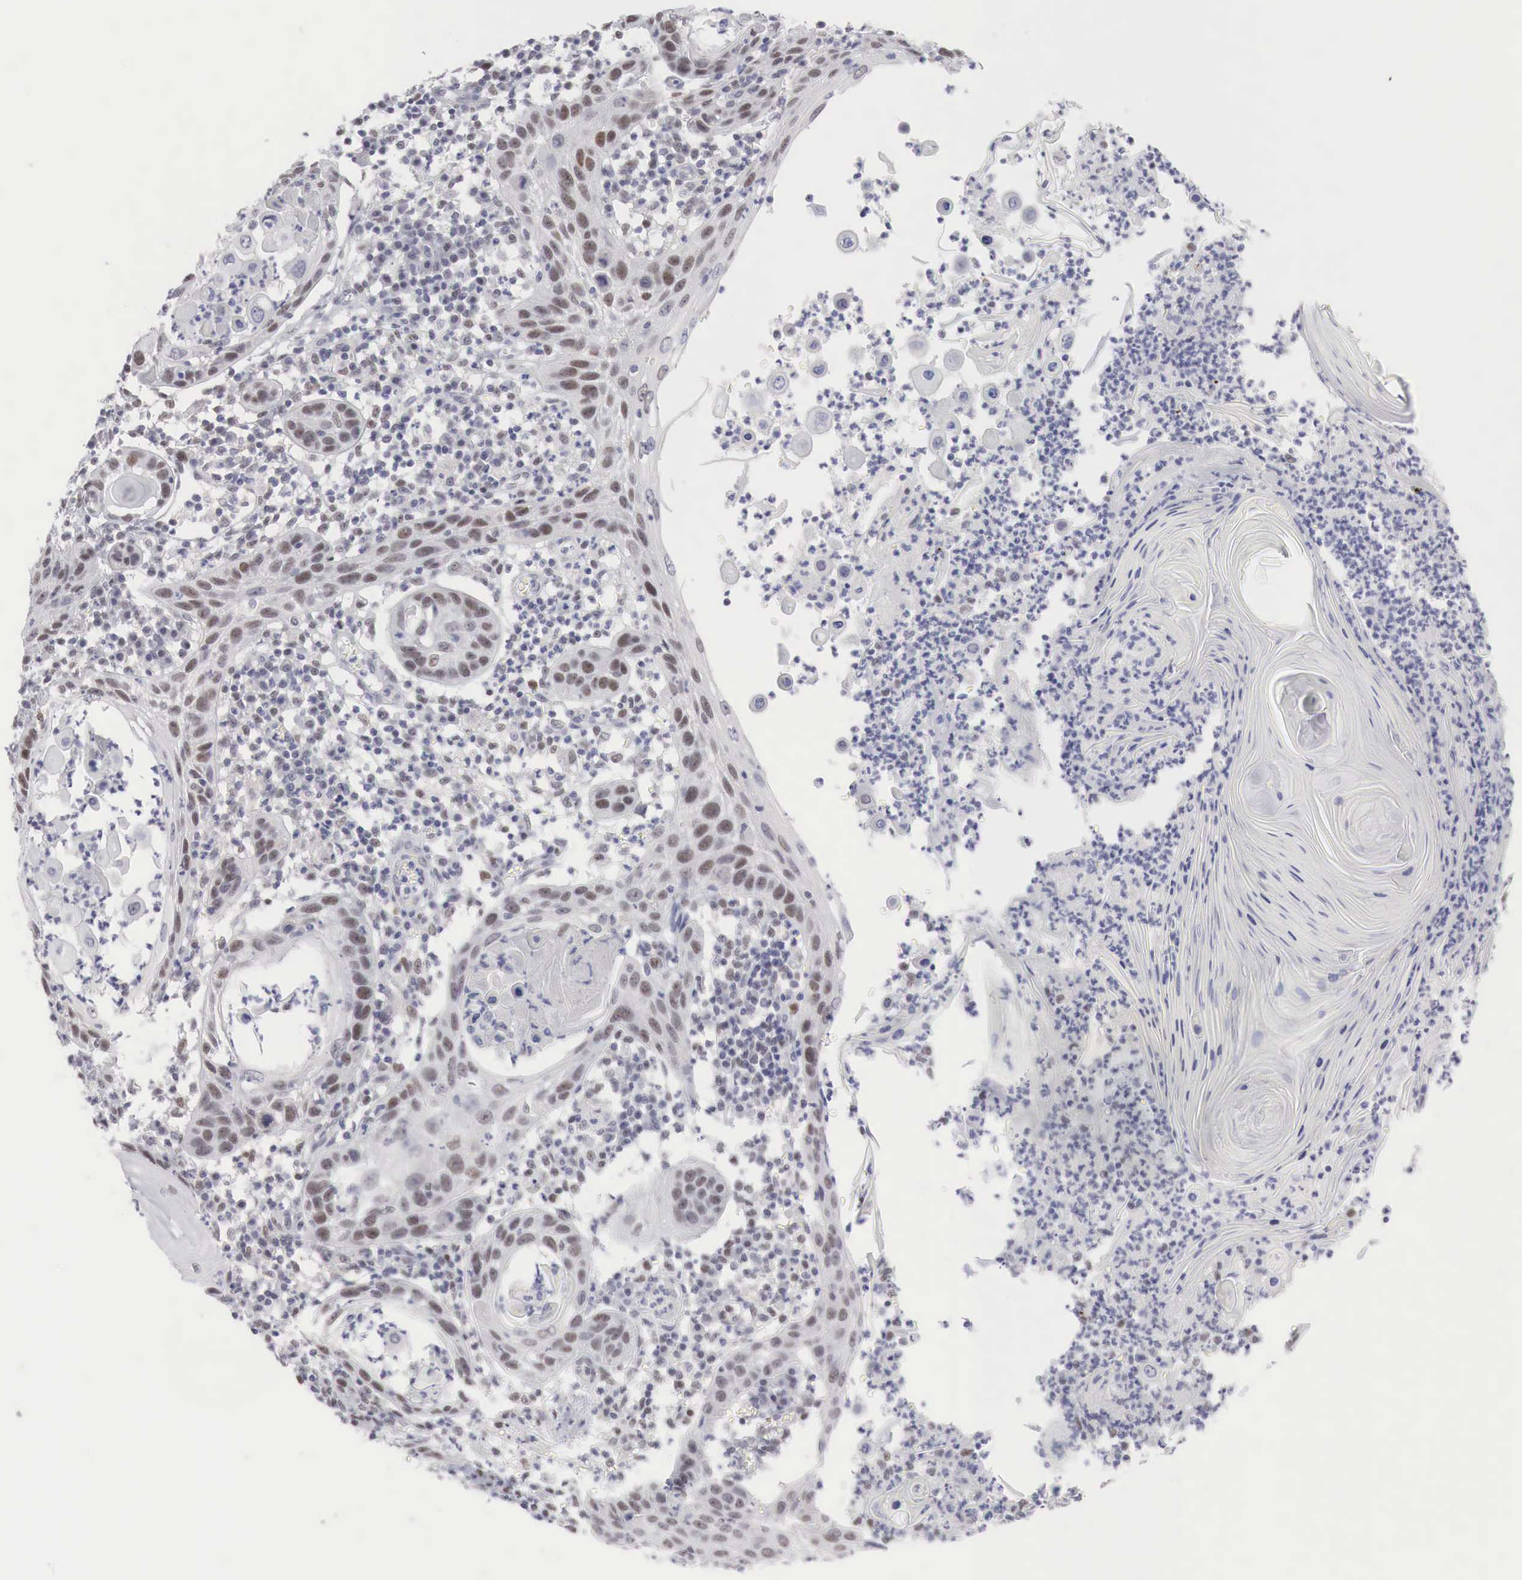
{"staining": {"intensity": "moderate", "quantity": ">75%", "location": "nuclear"}, "tissue": "skin cancer", "cell_type": "Tumor cells", "image_type": "cancer", "snomed": [{"axis": "morphology", "description": "Squamous cell carcinoma, NOS"}, {"axis": "topography", "description": "Skin"}], "caption": "Protein positivity by IHC displays moderate nuclear expression in about >75% of tumor cells in skin cancer.", "gene": "FOXP2", "patient": {"sex": "female", "age": 74}}